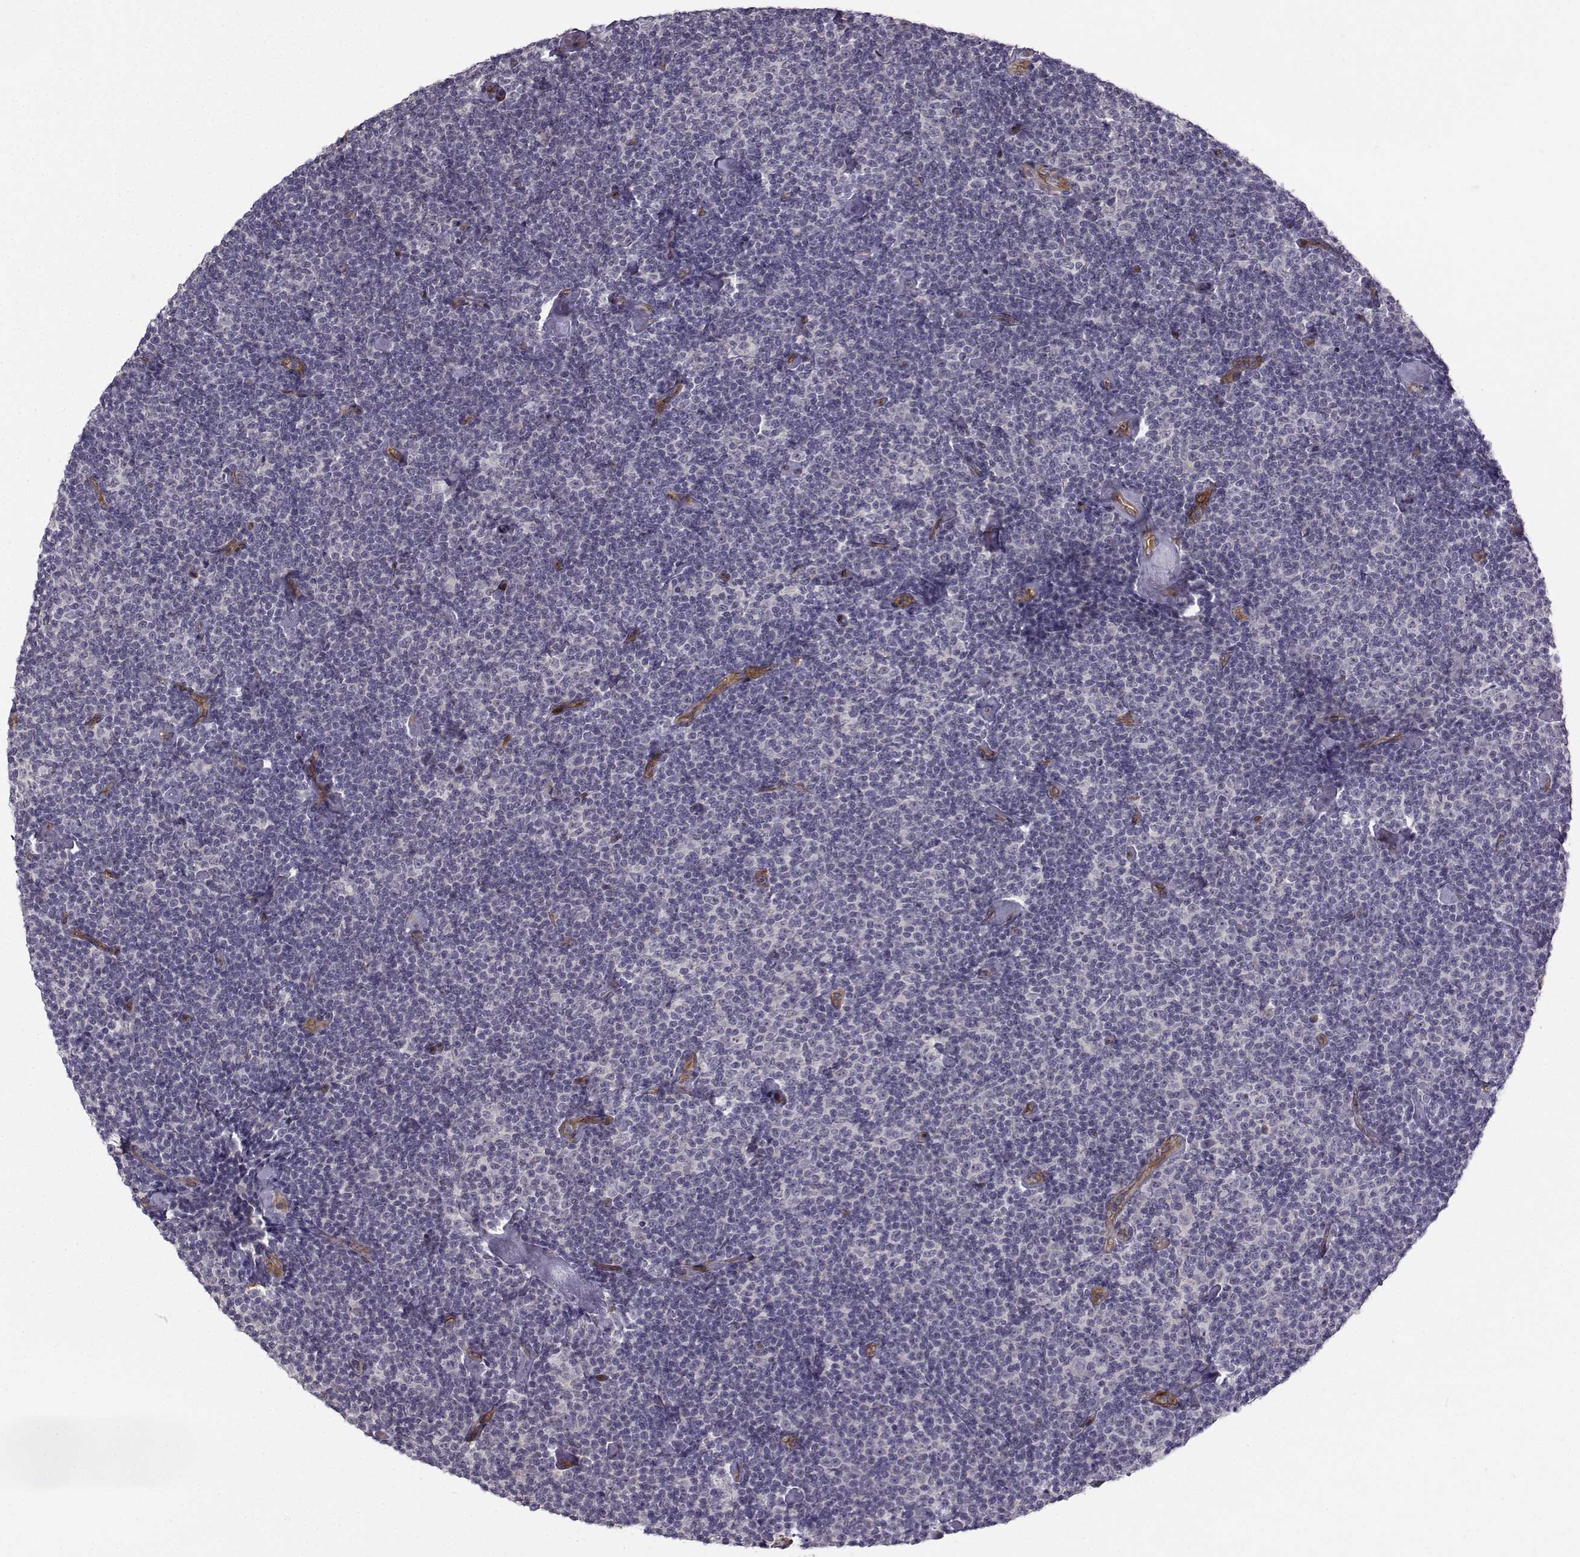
{"staining": {"intensity": "negative", "quantity": "none", "location": "none"}, "tissue": "lymphoma", "cell_type": "Tumor cells", "image_type": "cancer", "snomed": [{"axis": "morphology", "description": "Malignant lymphoma, non-Hodgkin's type, Low grade"}, {"axis": "topography", "description": "Lymph node"}], "caption": "Immunohistochemistry of human lymphoma displays no staining in tumor cells. (Brightfield microscopy of DAB (3,3'-diaminobenzidine) immunohistochemistry at high magnification).", "gene": "NQO1", "patient": {"sex": "male", "age": 81}}